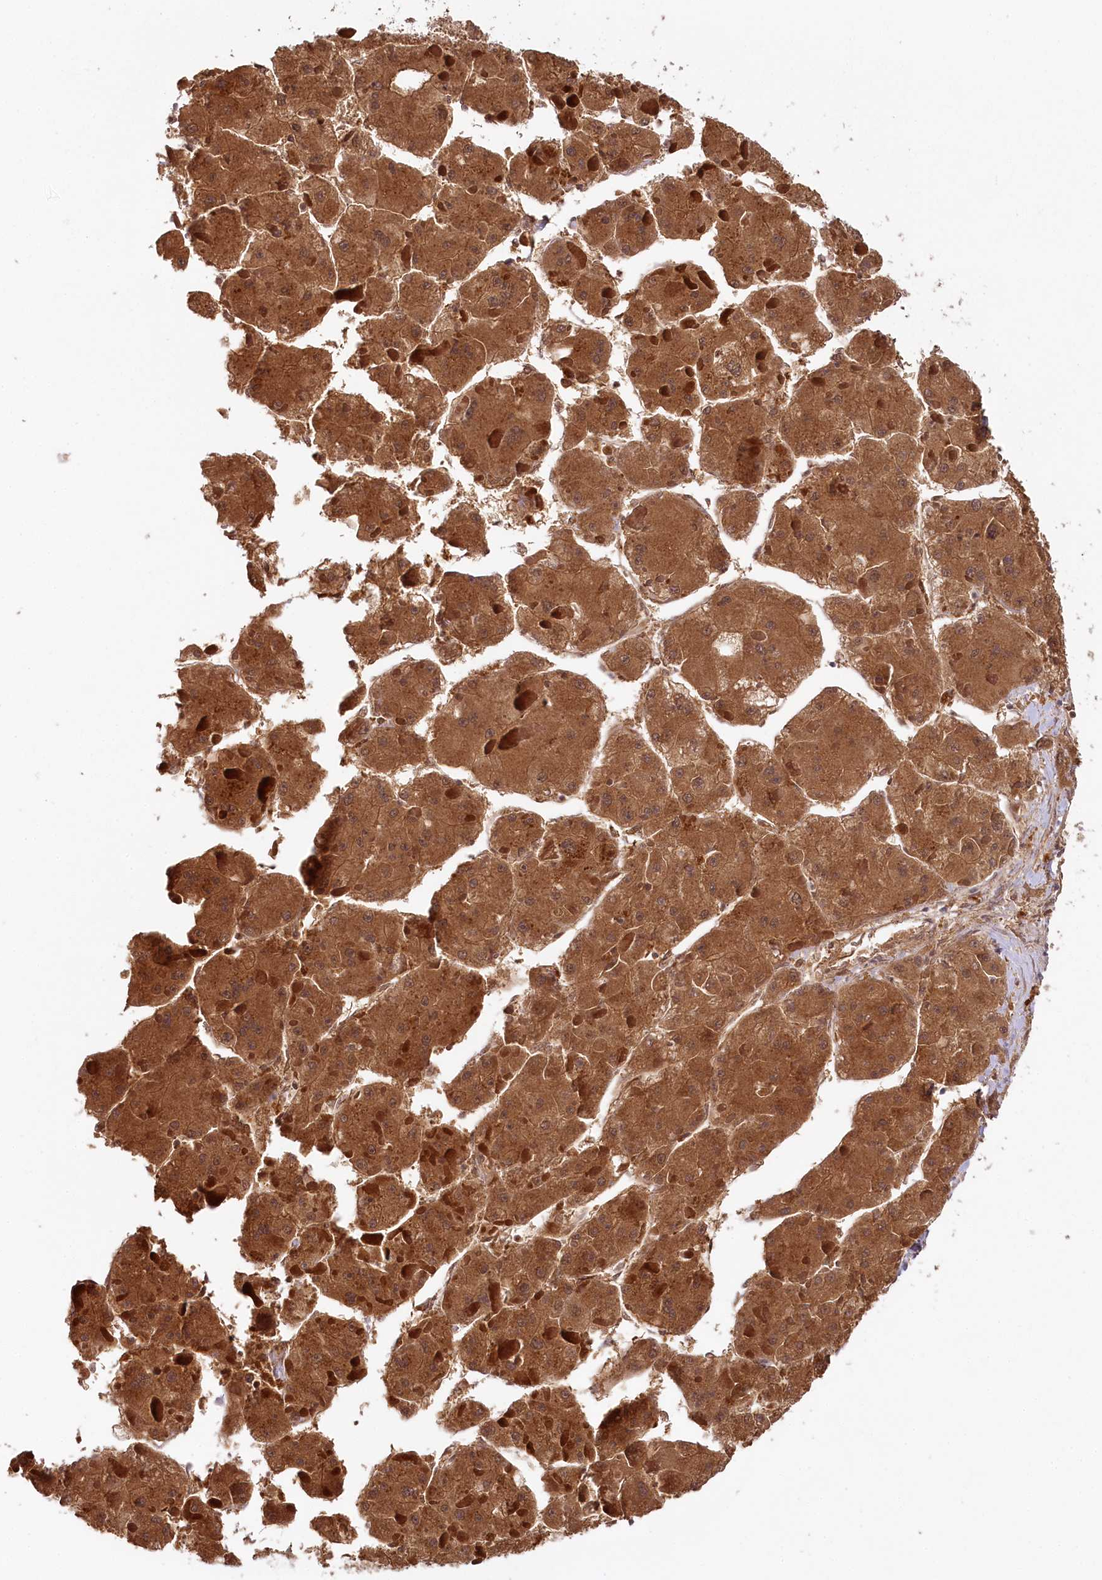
{"staining": {"intensity": "strong", "quantity": ">75%", "location": "cytoplasmic/membranous"}, "tissue": "liver cancer", "cell_type": "Tumor cells", "image_type": "cancer", "snomed": [{"axis": "morphology", "description": "Carcinoma, Hepatocellular, NOS"}, {"axis": "topography", "description": "Liver"}], "caption": "Liver hepatocellular carcinoma stained with a brown dye reveals strong cytoplasmic/membranous positive staining in approximately >75% of tumor cells.", "gene": "HPD", "patient": {"sex": "female", "age": 73}}